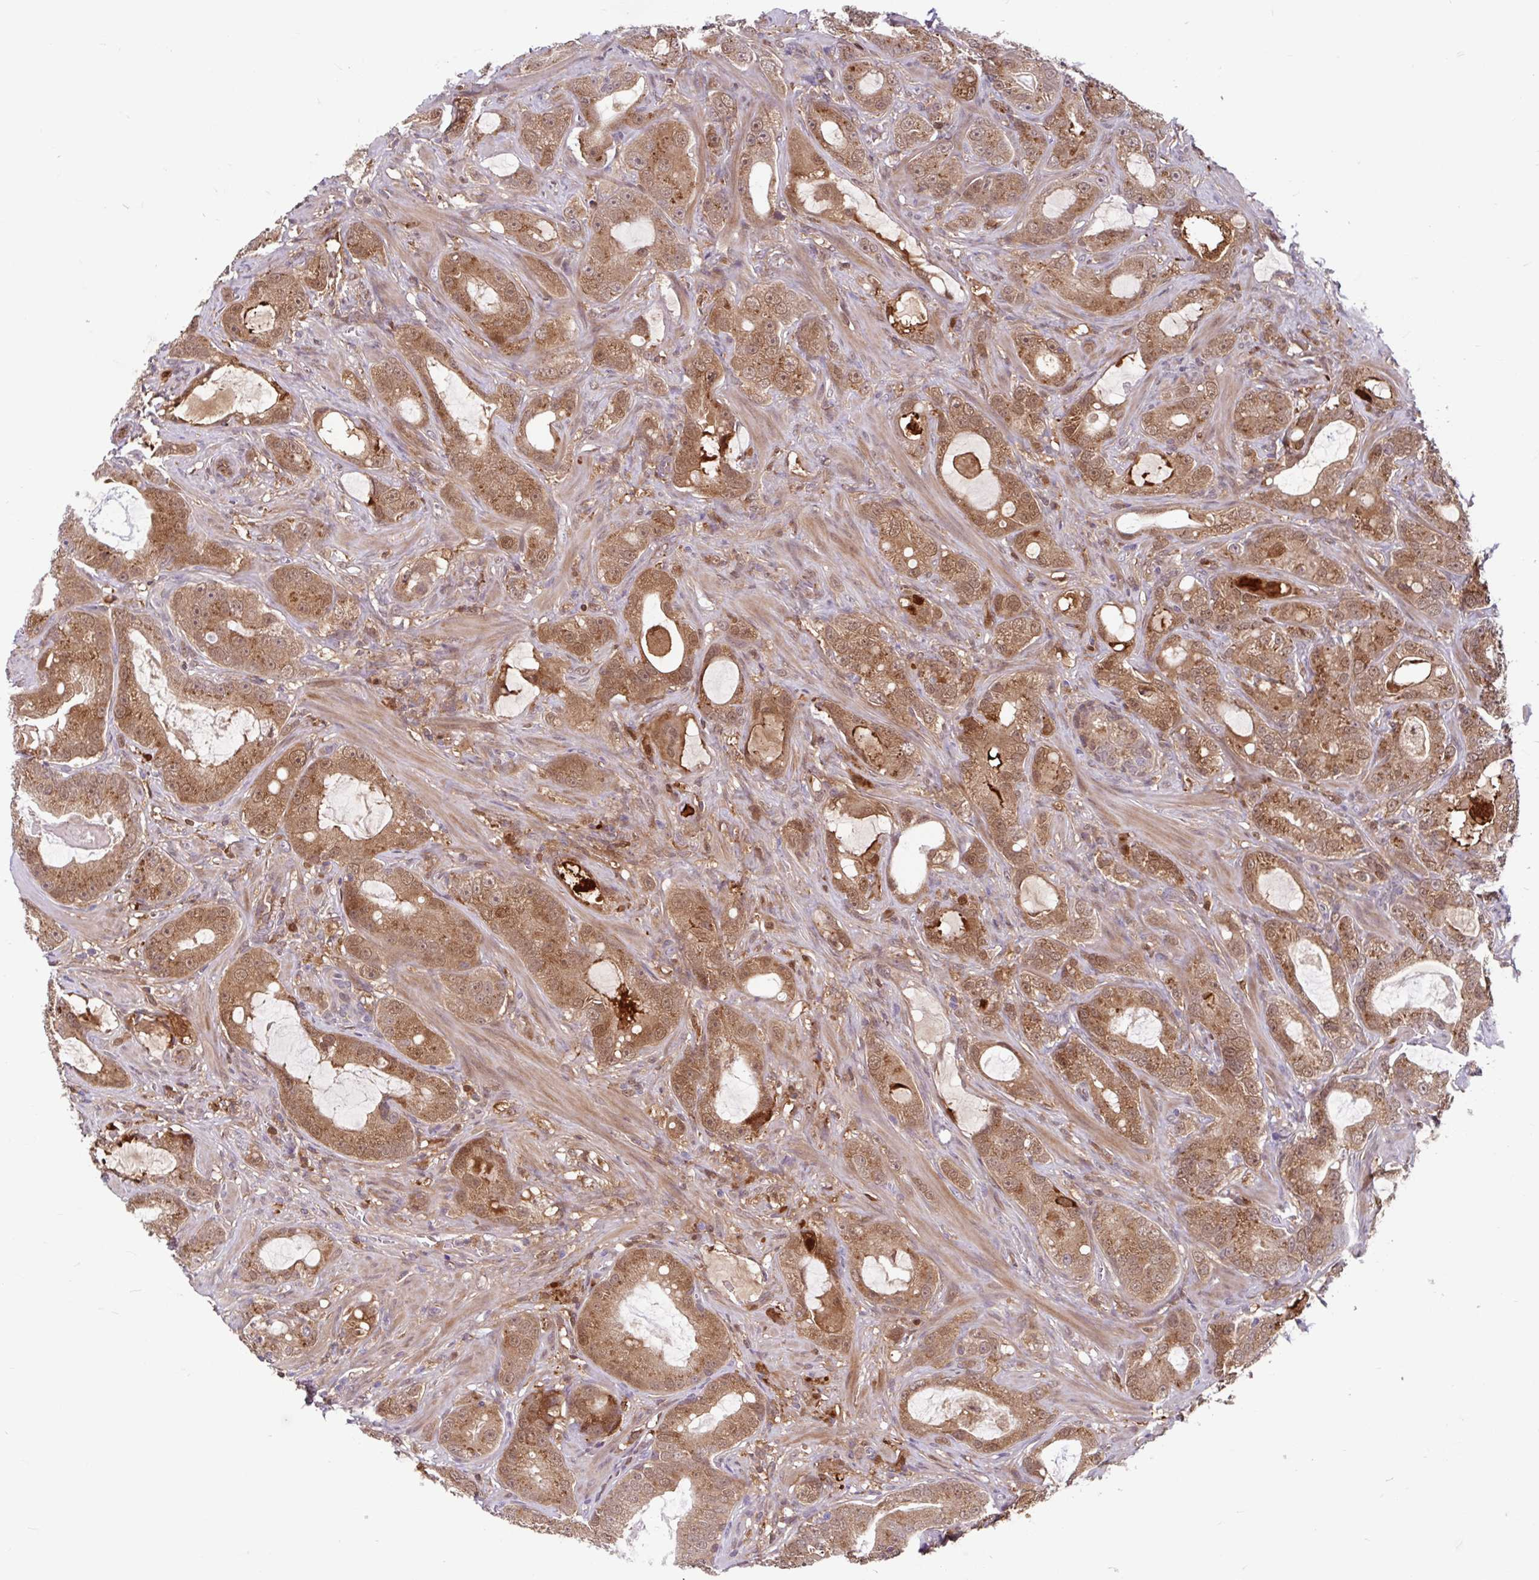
{"staining": {"intensity": "moderate", "quantity": ">75%", "location": "cytoplasmic/membranous,nuclear"}, "tissue": "prostate cancer", "cell_type": "Tumor cells", "image_type": "cancer", "snomed": [{"axis": "morphology", "description": "Adenocarcinoma, High grade"}, {"axis": "topography", "description": "Prostate"}], "caption": "Immunohistochemistry of prostate adenocarcinoma (high-grade) exhibits medium levels of moderate cytoplasmic/membranous and nuclear expression in approximately >75% of tumor cells.", "gene": "BLVRA", "patient": {"sex": "male", "age": 65}}